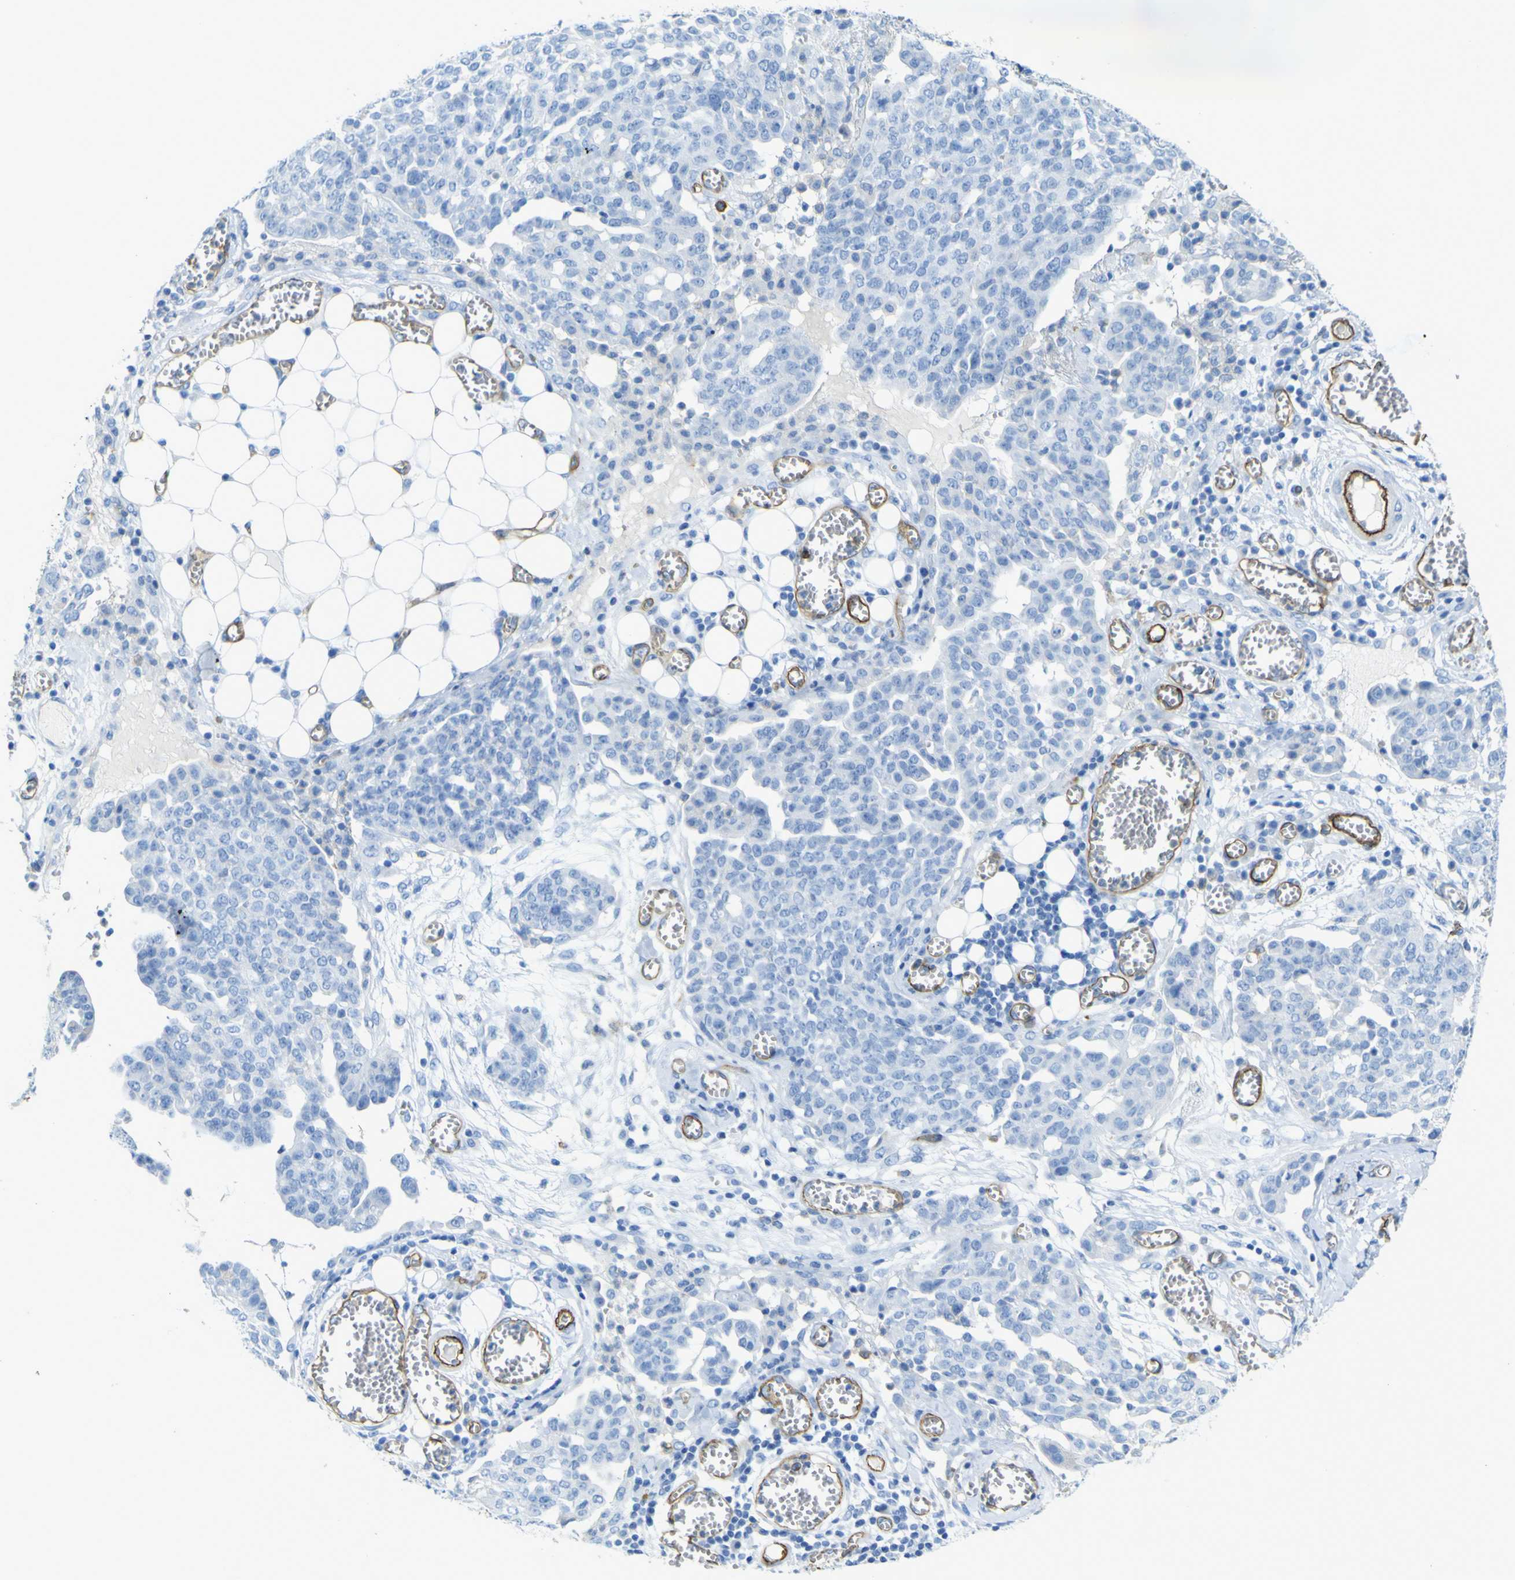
{"staining": {"intensity": "negative", "quantity": "none", "location": "none"}, "tissue": "ovarian cancer", "cell_type": "Tumor cells", "image_type": "cancer", "snomed": [{"axis": "morphology", "description": "Cystadenocarcinoma, serous, NOS"}, {"axis": "topography", "description": "Soft tissue"}, {"axis": "topography", "description": "Ovary"}], "caption": "A high-resolution histopathology image shows immunohistochemistry staining of ovarian serous cystadenocarcinoma, which demonstrates no significant expression in tumor cells. (DAB immunohistochemistry (IHC), high magnification).", "gene": "CD93", "patient": {"sex": "female", "age": 57}}